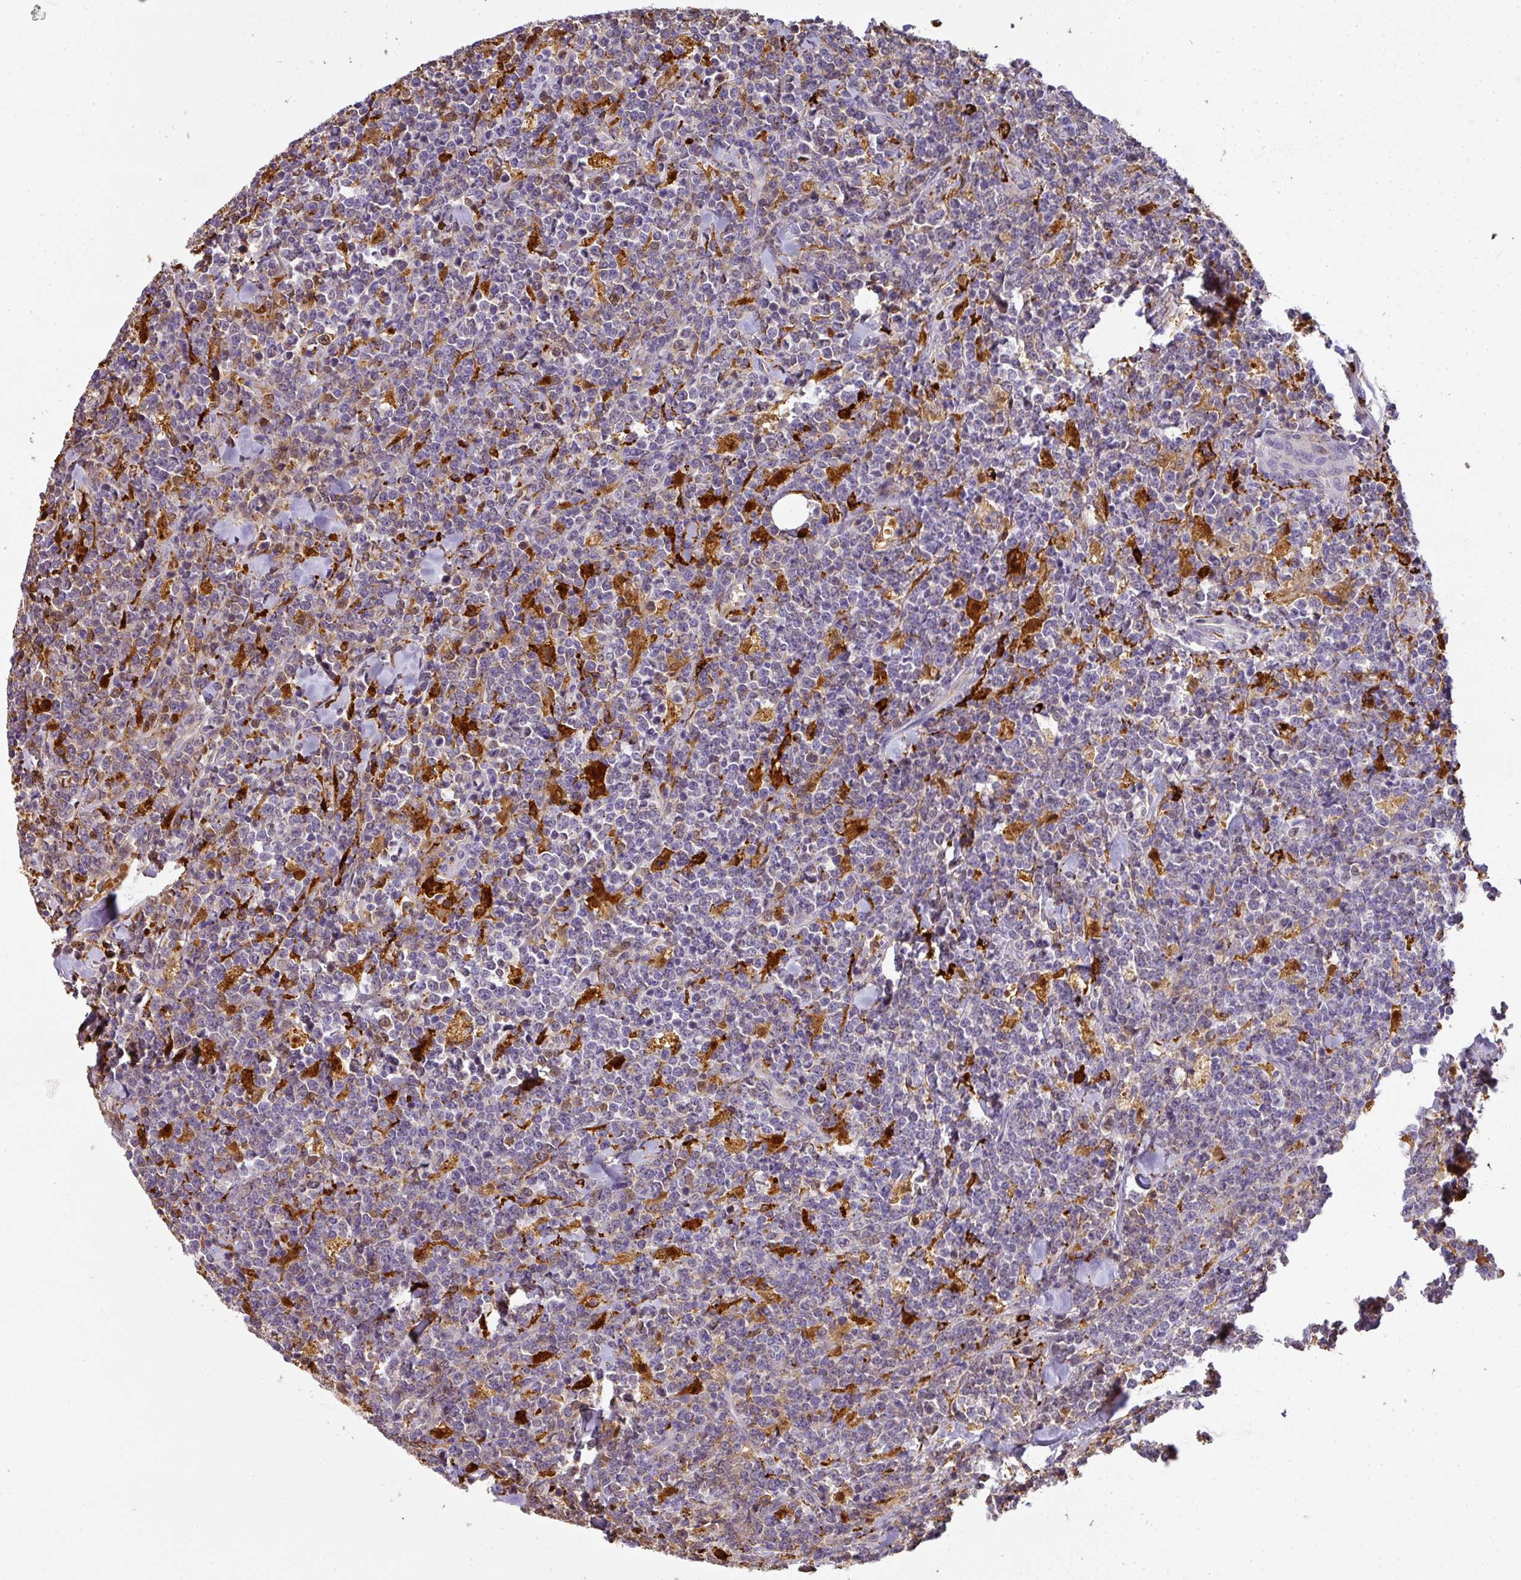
{"staining": {"intensity": "negative", "quantity": "none", "location": "none"}, "tissue": "lymphoma", "cell_type": "Tumor cells", "image_type": "cancer", "snomed": [{"axis": "morphology", "description": "Malignant lymphoma, non-Hodgkin's type, High grade"}, {"axis": "topography", "description": "Small intestine"}, {"axis": "topography", "description": "Colon"}], "caption": "IHC histopathology image of human lymphoma stained for a protein (brown), which exhibits no expression in tumor cells. (DAB (3,3'-diaminobenzidine) immunohistochemistry visualized using brightfield microscopy, high magnification).", "gene": "MMACHC", "patient": {"sex": "male", "age": 8}}